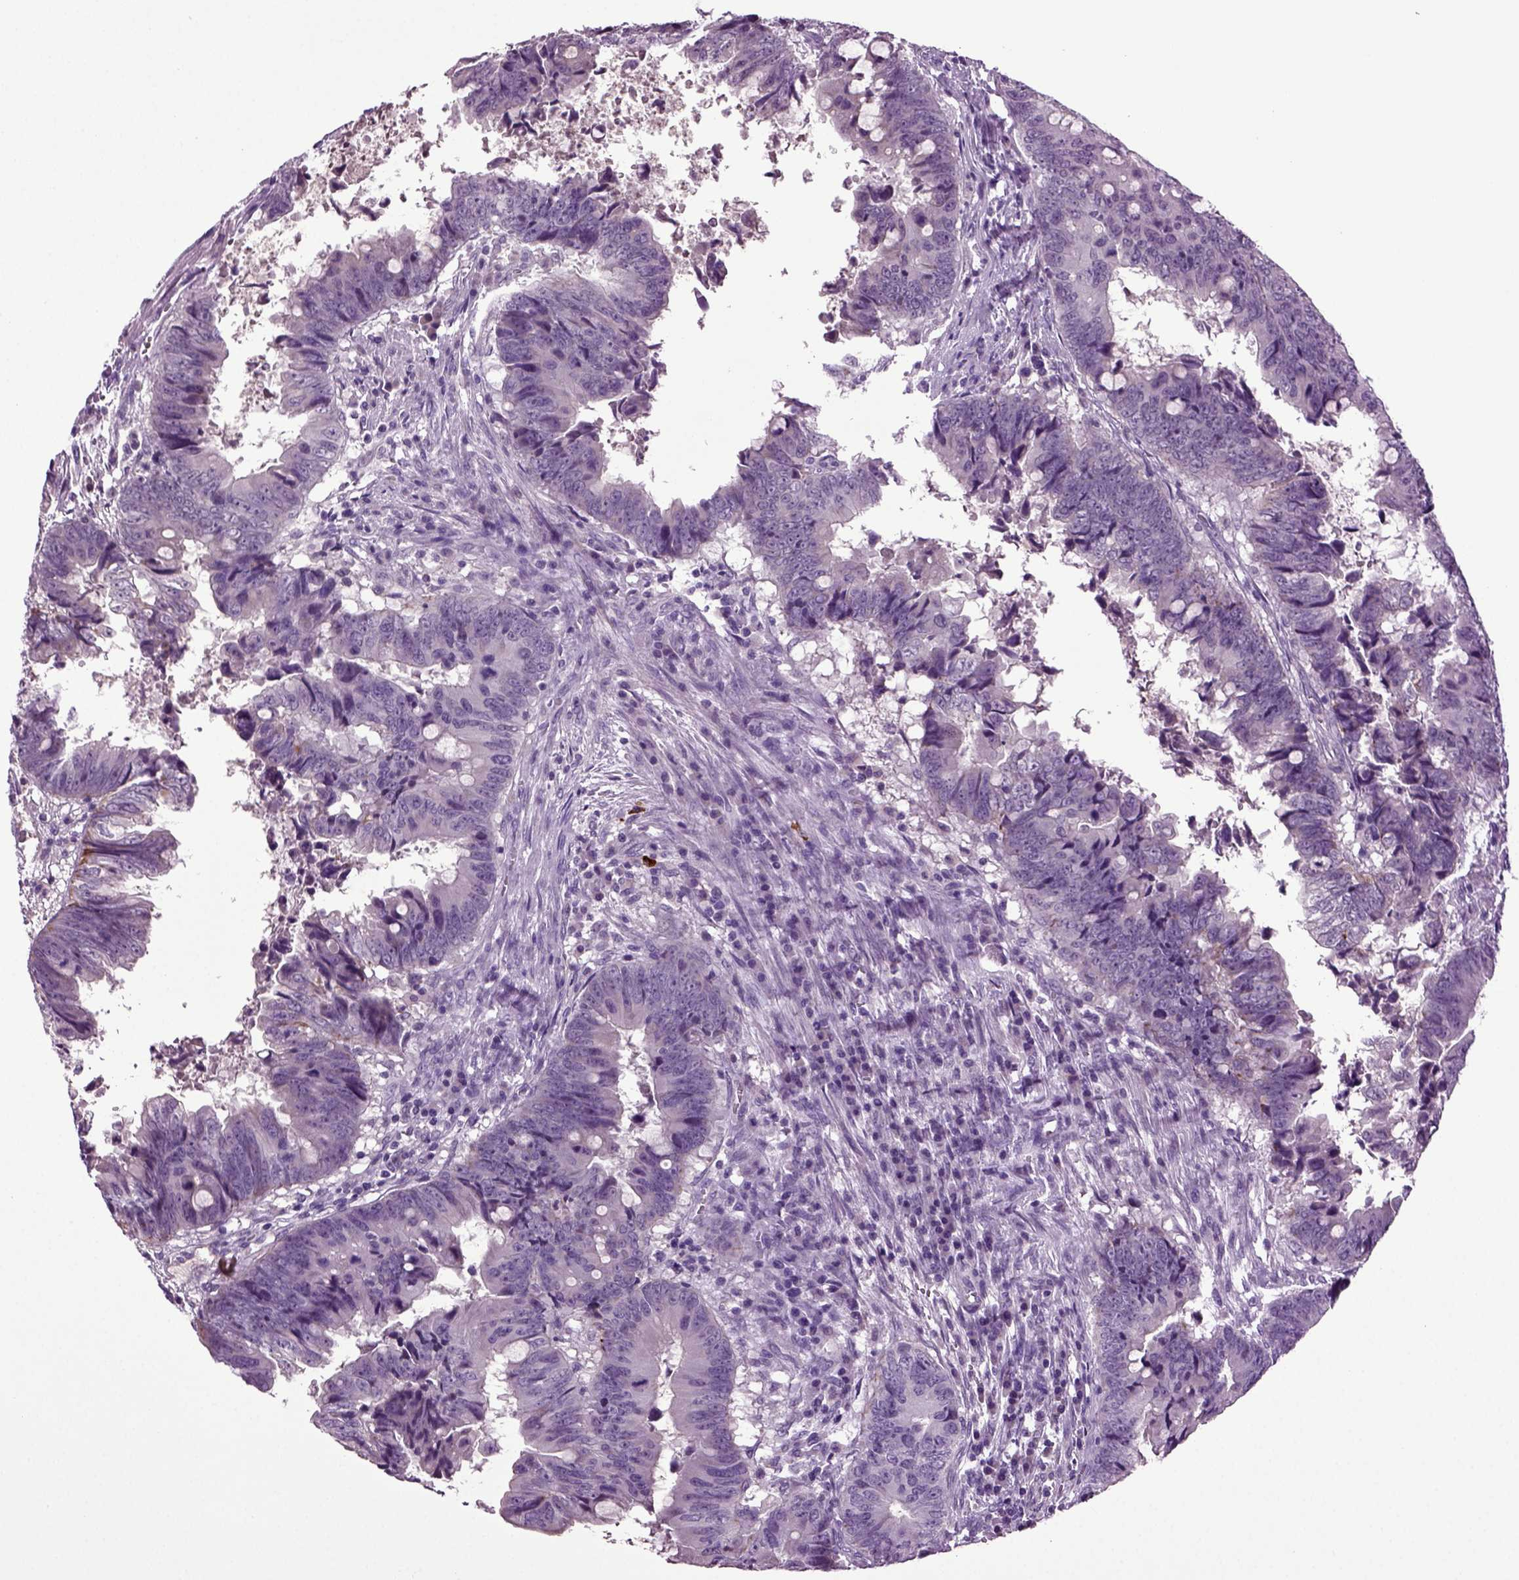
{"staining": {"intensity": "negative", "quantity": "none", "location": "none"}, "tissue": "colorectal cancer", "cell_type": "Tumor cells", "image_type": "cancer", "snomed": [{"axis": "morphology", "description": "Adenocarcinoma, NOS"}, {"axis": "topography", "description": "Colon"}], "caption": "A micrograph of colorectal cancer stained for a protein demonstrates no brown staining in tumor cells.", "gene": "FGF11", "patient": {"sex": "female", "age": 82}}